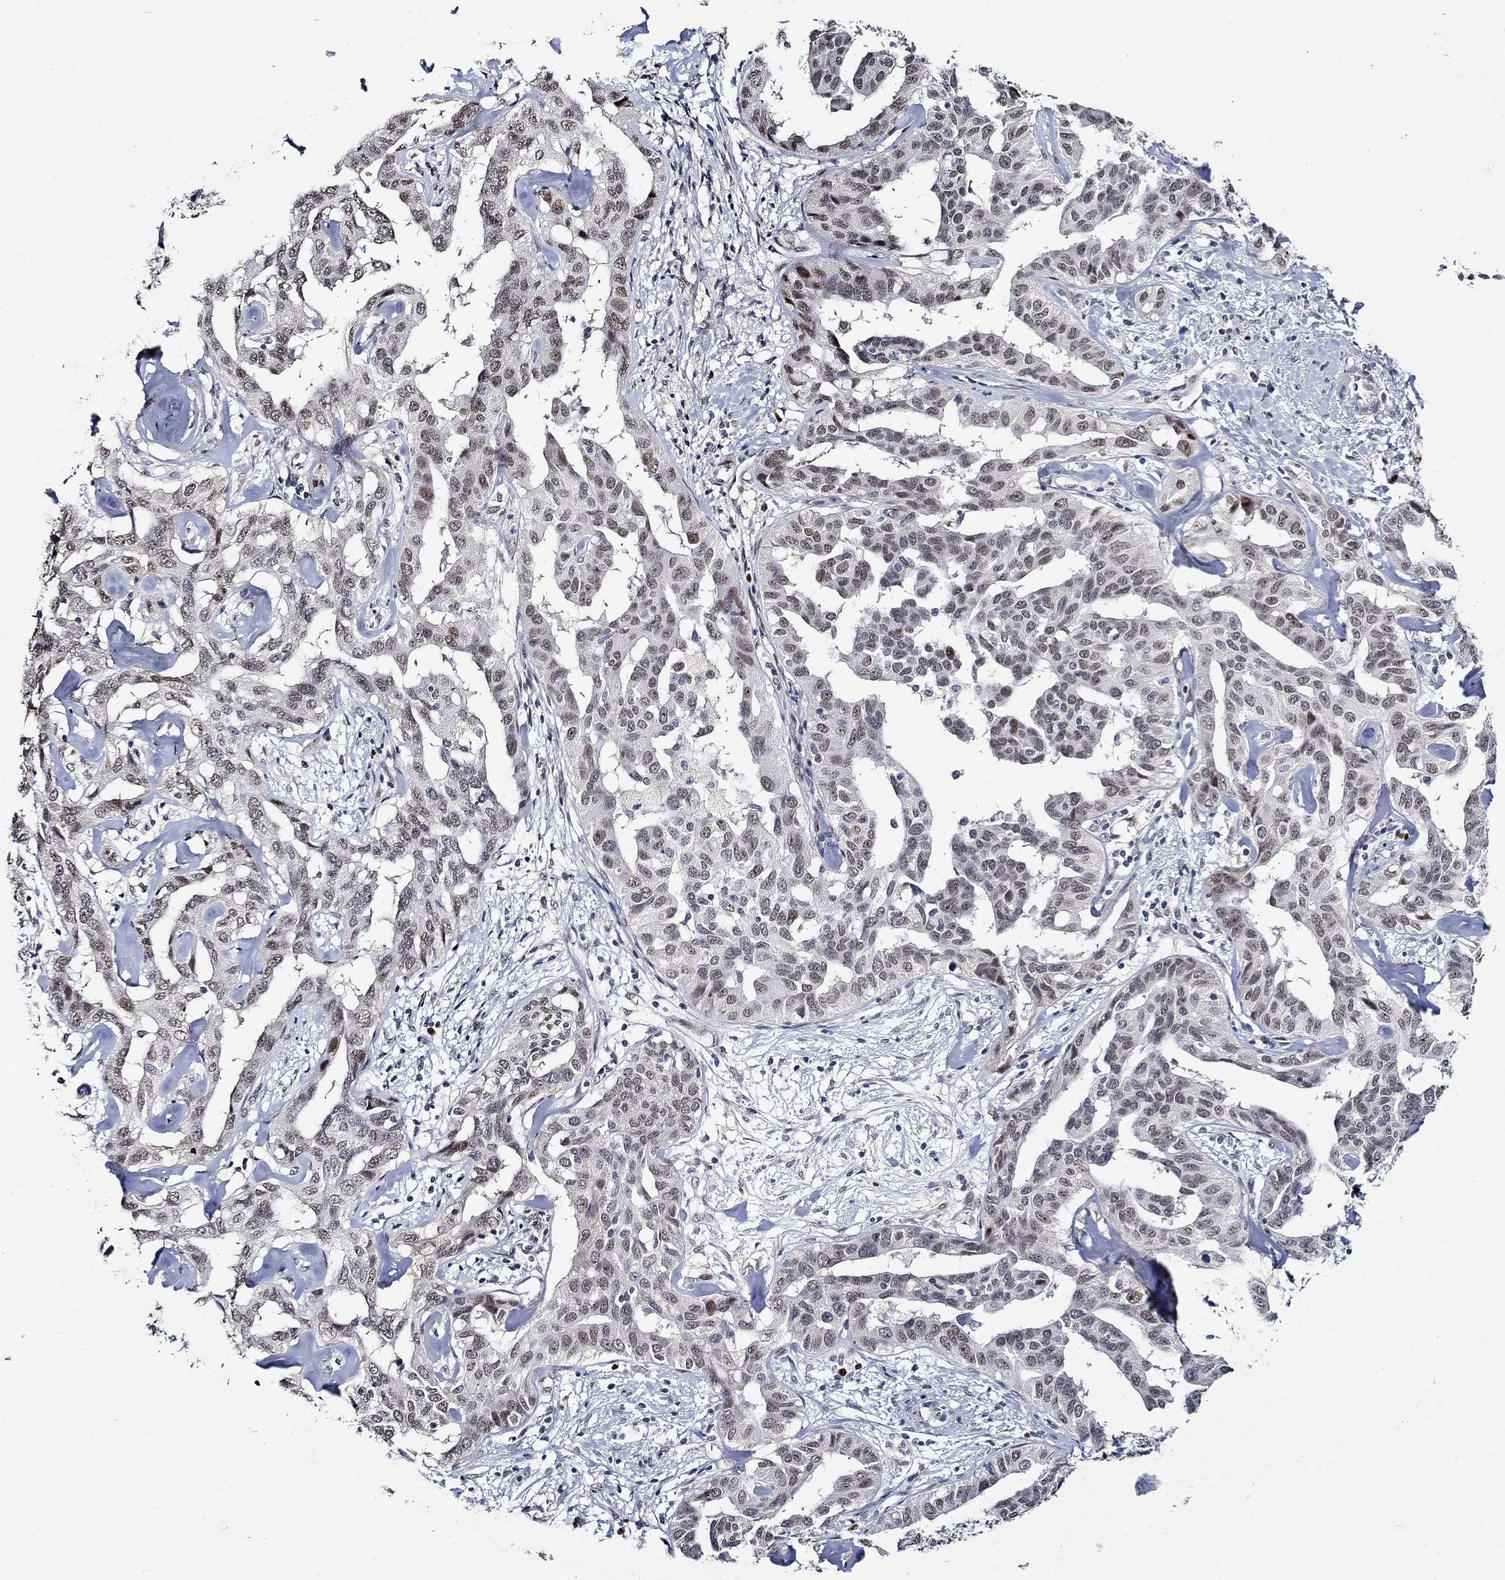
{"staining": {"intensity": "moderate", "quantity": "25%-75%", "location": "nuclear"}, "tissue": "liver cancer", "cell_type": "Tumor cells", "image_type": "cancer", "snomed": [{"axis": "morphology", "description": "Cholangiocarcinoma"}, {"axis": "topography", "description": "Liver"}], "caption": "Immunohistochemical staining of human cholangiocarcinoma (liver) exhibits moderate nuclear protein positivity in approximately 25%-75% of tumor cells.", "gene": "GATA2", "patient": {"sex": "male", "age": 59}}